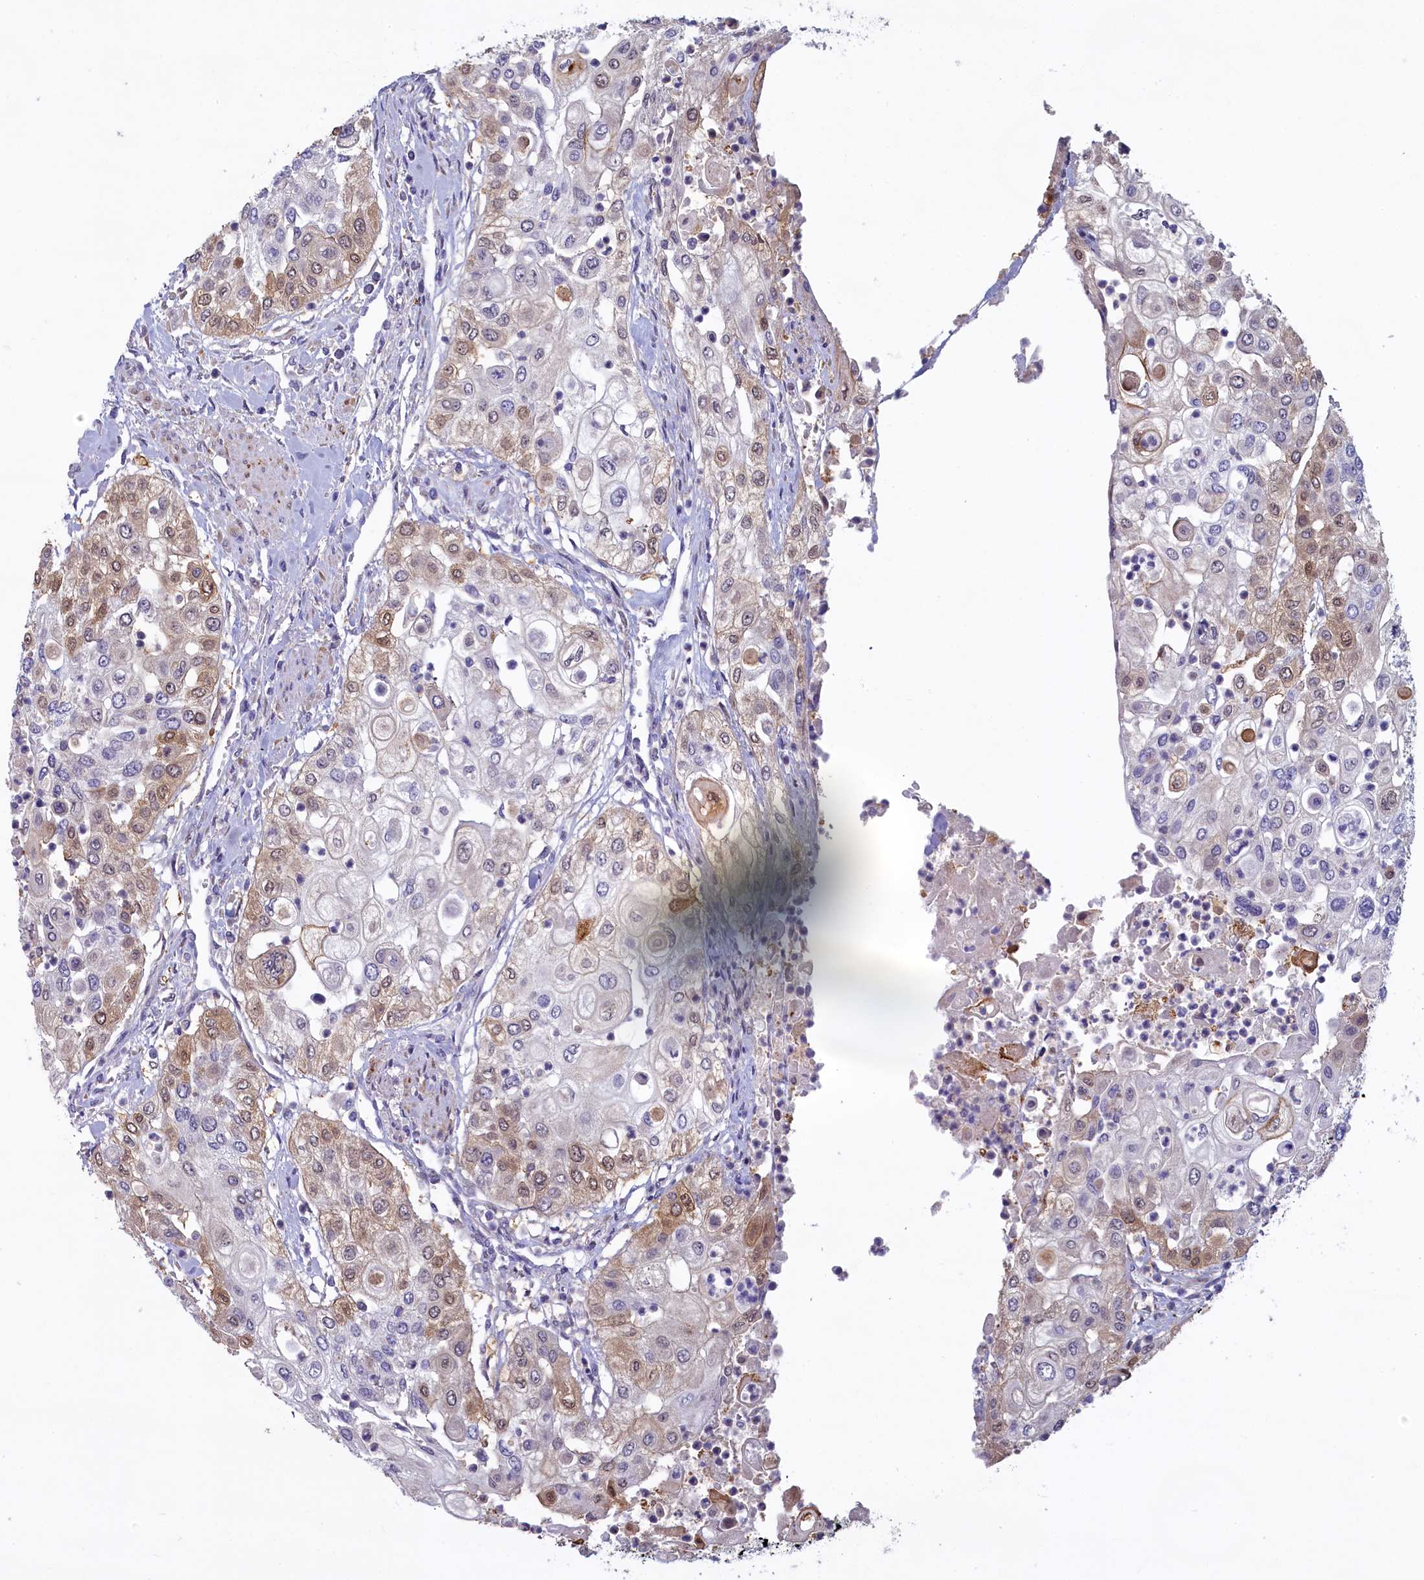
{"staining": {"intensity": "moderate", "quantity": "25%-75%", "location": "cytoplasmic/membranous,nuclear"}, "tissue": "urothelial cancer", "cell_type": "Tumor cells", "image_type": "cancer", "snomed": [{"axis": "morphology", "description": "Urothelial carcinoma, High grade"}, {"axis": "topography", "description": "Urinary bladder"}], "caption": "An image showing moderate cytoplasmic/membranous and nuclear staining in approximately 25%-75% of tumor cells in urothelial cancer, as visualized by brown immunohistochemical staining.", "gene": "UCHL3", "patient": {"sex": "female", "age": 79}}